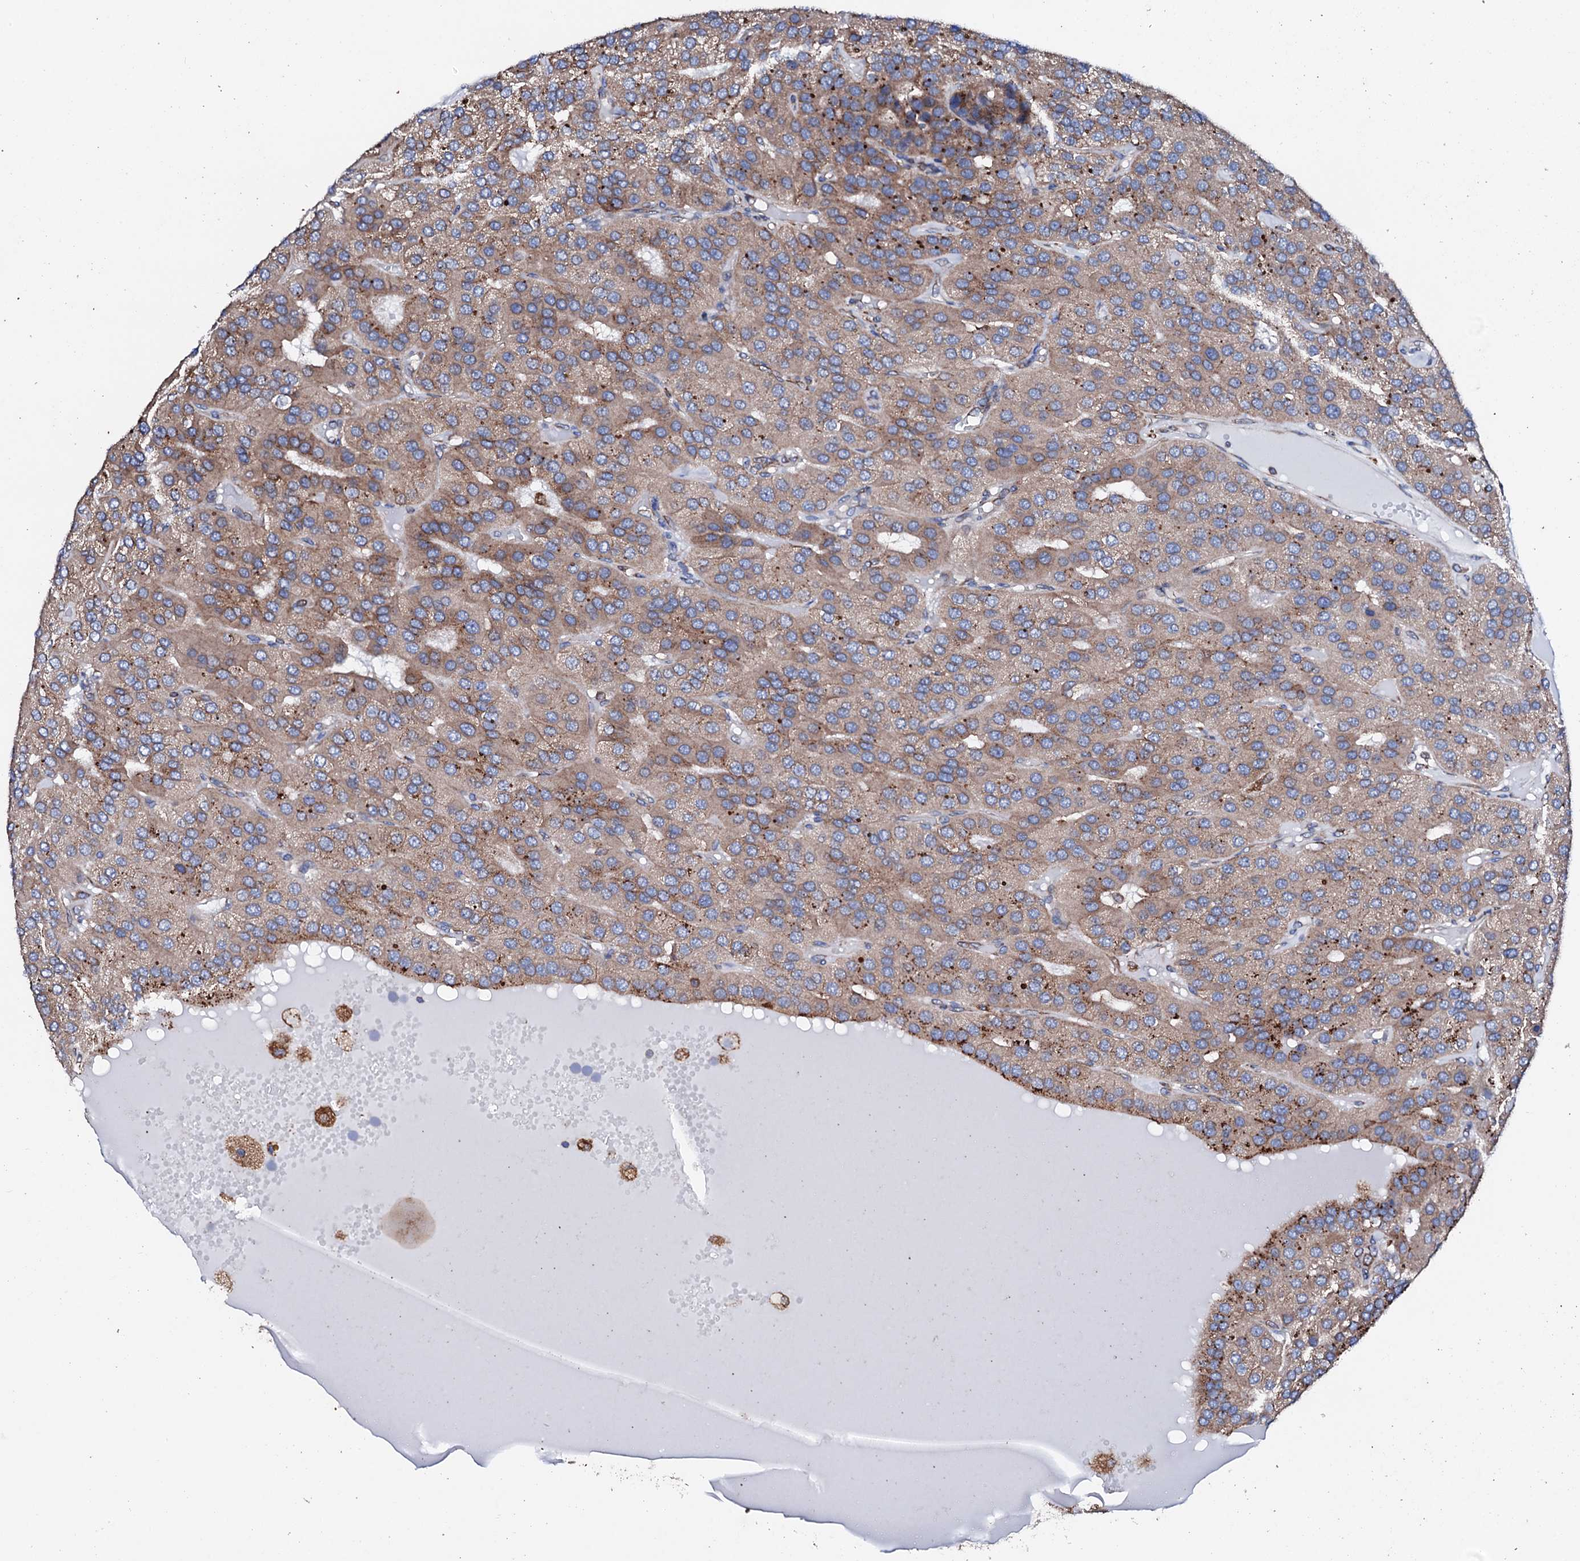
{"staining": {"intensity": "moderate", "quantity": ">75%", "location": "cytoplasmic/membranous"}, "tissue": "parathyroid gland", "cell_type": "Glandular cells", "image_type": "normal", "snomed": [{"axis": "morphology", "description": "Normal tissue, NOS"}, {"axis": "morphology", "description": "Adenoma, NOS"}, {"axis": "topography", "description": "Parathyroid gland"}], "caption": "DAB (3,3'-diaminobenzidine) immunohistochemical staining of normal parathyroid gland displays moderate cytoplasmic/membranous protein staining in about >75% of glandular cells.", "gene": "AMDHD1", "patient": {"sex": "female", "age": 86}}